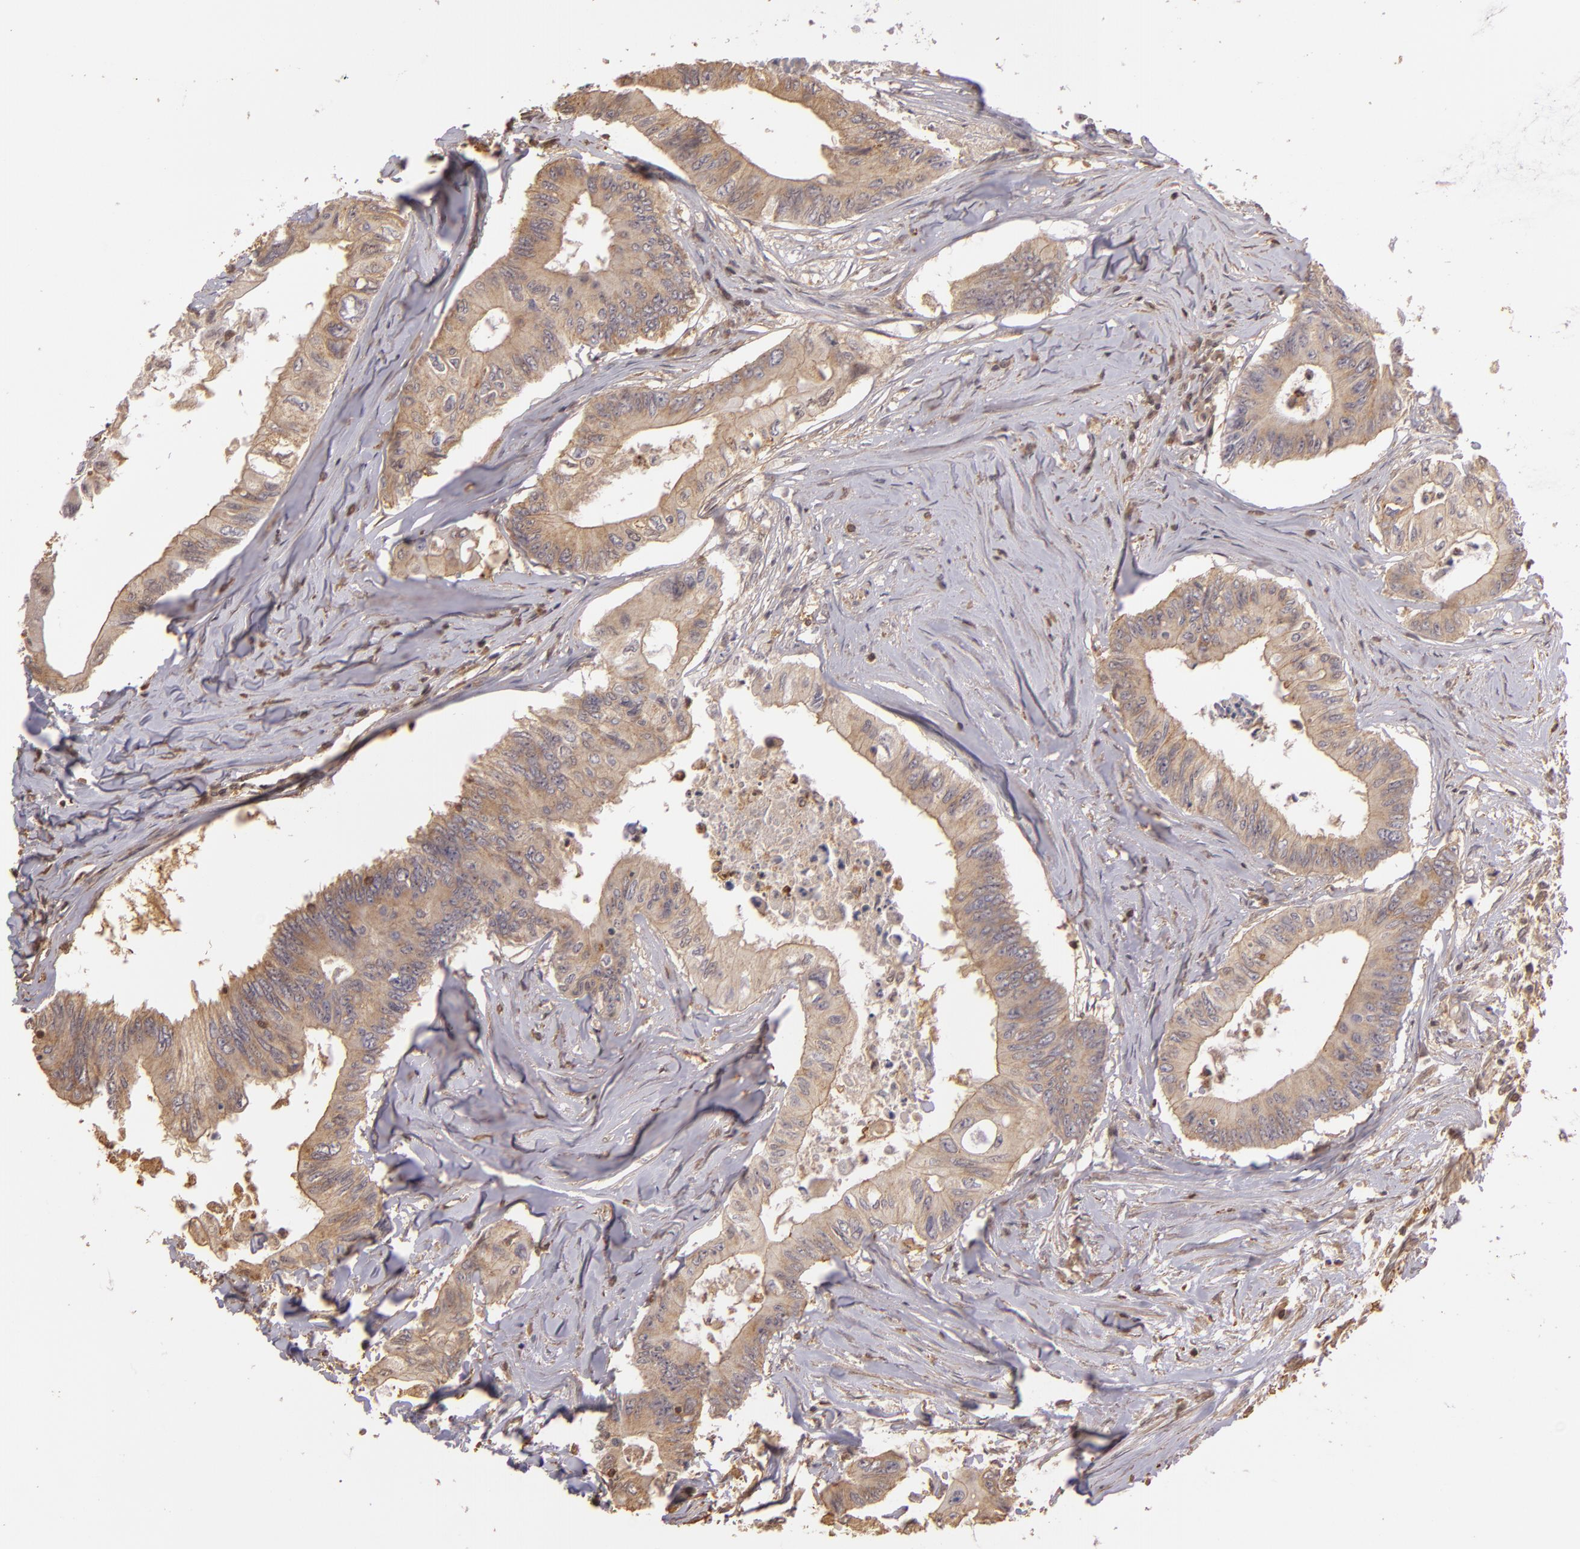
{"staining": {"intensity": "weak", "quantity": ">75%", "location": "cytoplasmic/membranous"}, "tissue": "colorectal cancer", "cell_type": "Tumor cells", "image_type": "cancer", "snomed": [{"axis": "morphology", "description": "Adenocarcinoma, NOS"}, {"axis": "topography", "description": "Colon"}], "caption": "A photomicrograph showing weak cytoplasmic/membranous positivity in about >75% of tumor cells in colorectal cancer (adenocarcinoma), as visualized by brown immunohistochemical staining.", "gene": "ARPC2", "patient": {"sex": "male", "age": 65}}